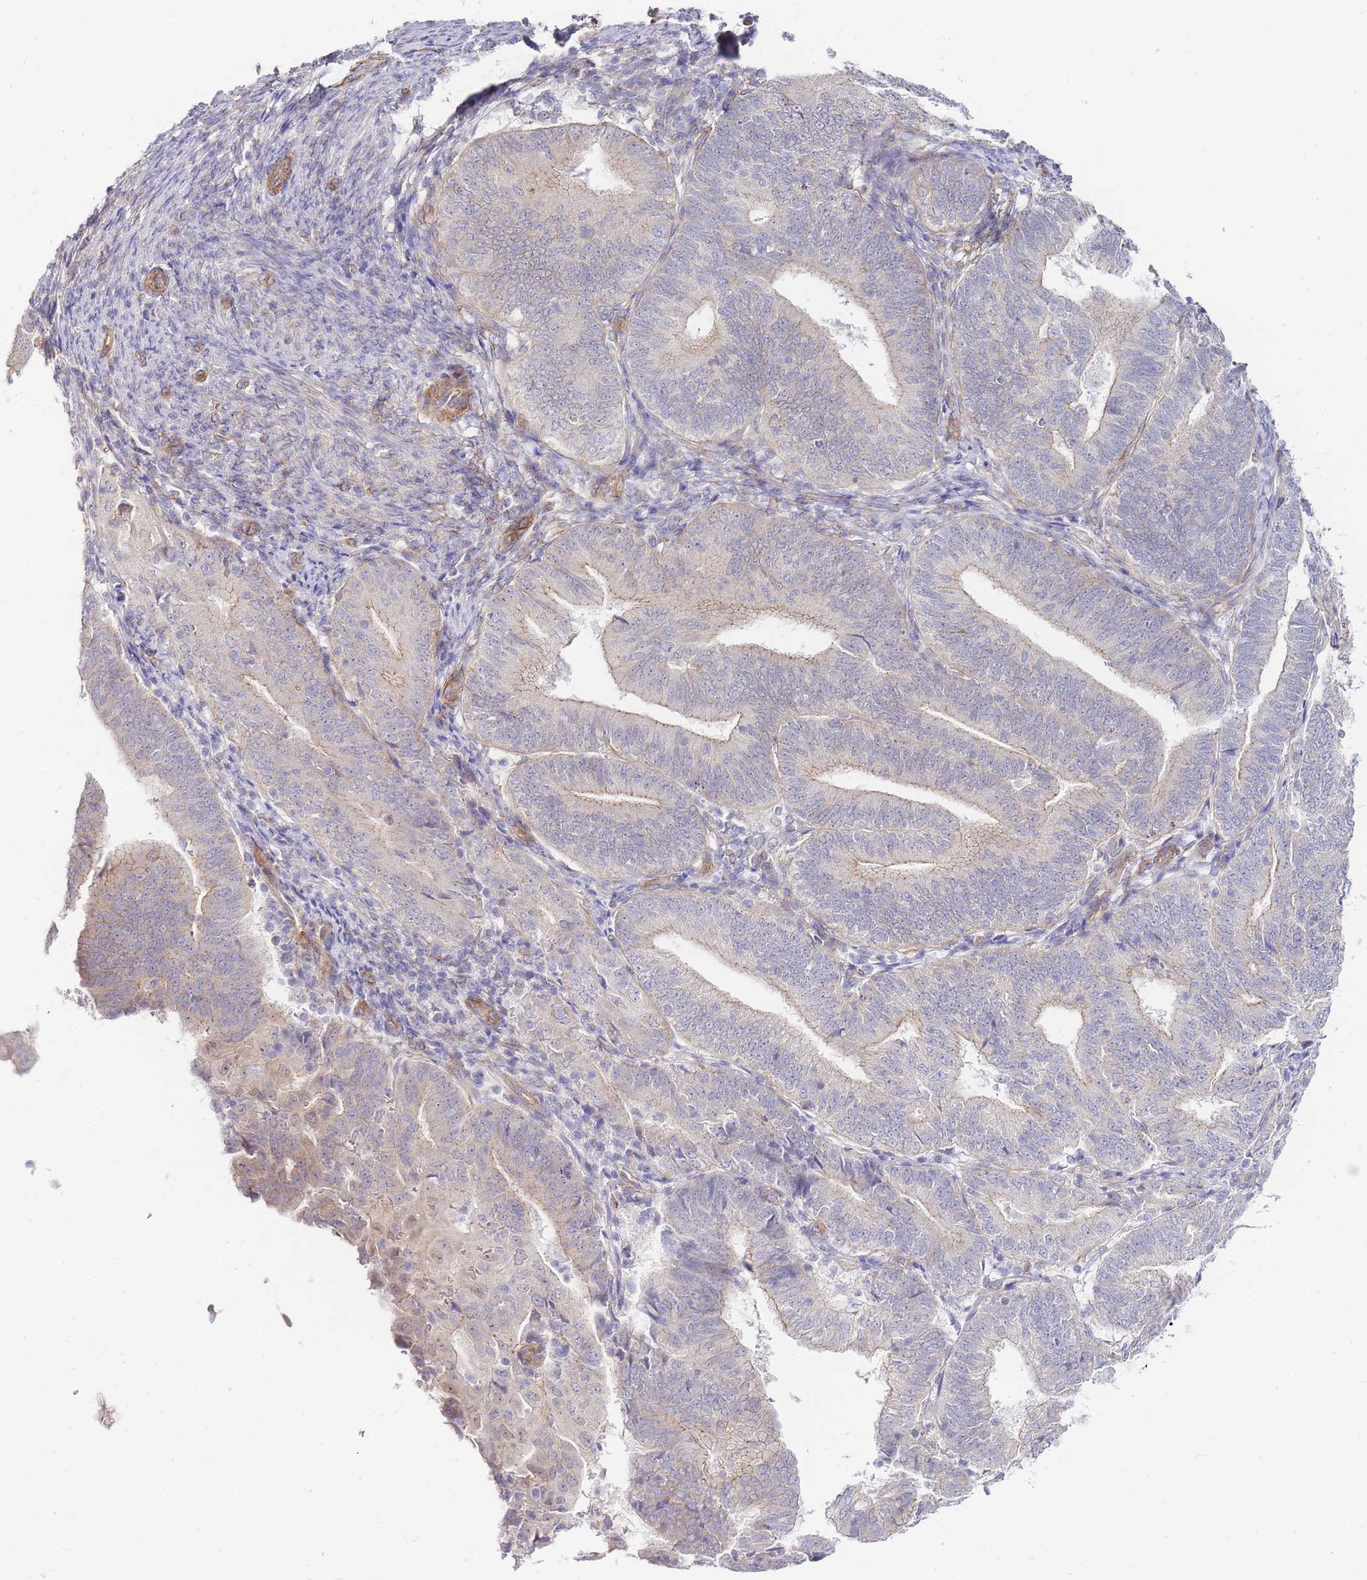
{"staining": {"intensity": "weak", "quantity": "25%-75%", "location": "cytoplasmic/membranous"}, "tissue": "endometrial cancer", "cell_type": "Tumor cells", "image_type": "cancer", "snomed": [{"axis": "morphology", "description": "Adenocarcinoma, NOS"}, {"axis": "topography", "description": "Endometrium"}], "caption": "Immunohistochemical staining of adenocarcinoma (endometrial) shows low levels of weak cytoplasmic/membranous positivity in about 25%-75% of tumor cells.", "gene": "PDCD7", "patient": {"sex": "female", "age": 70}}